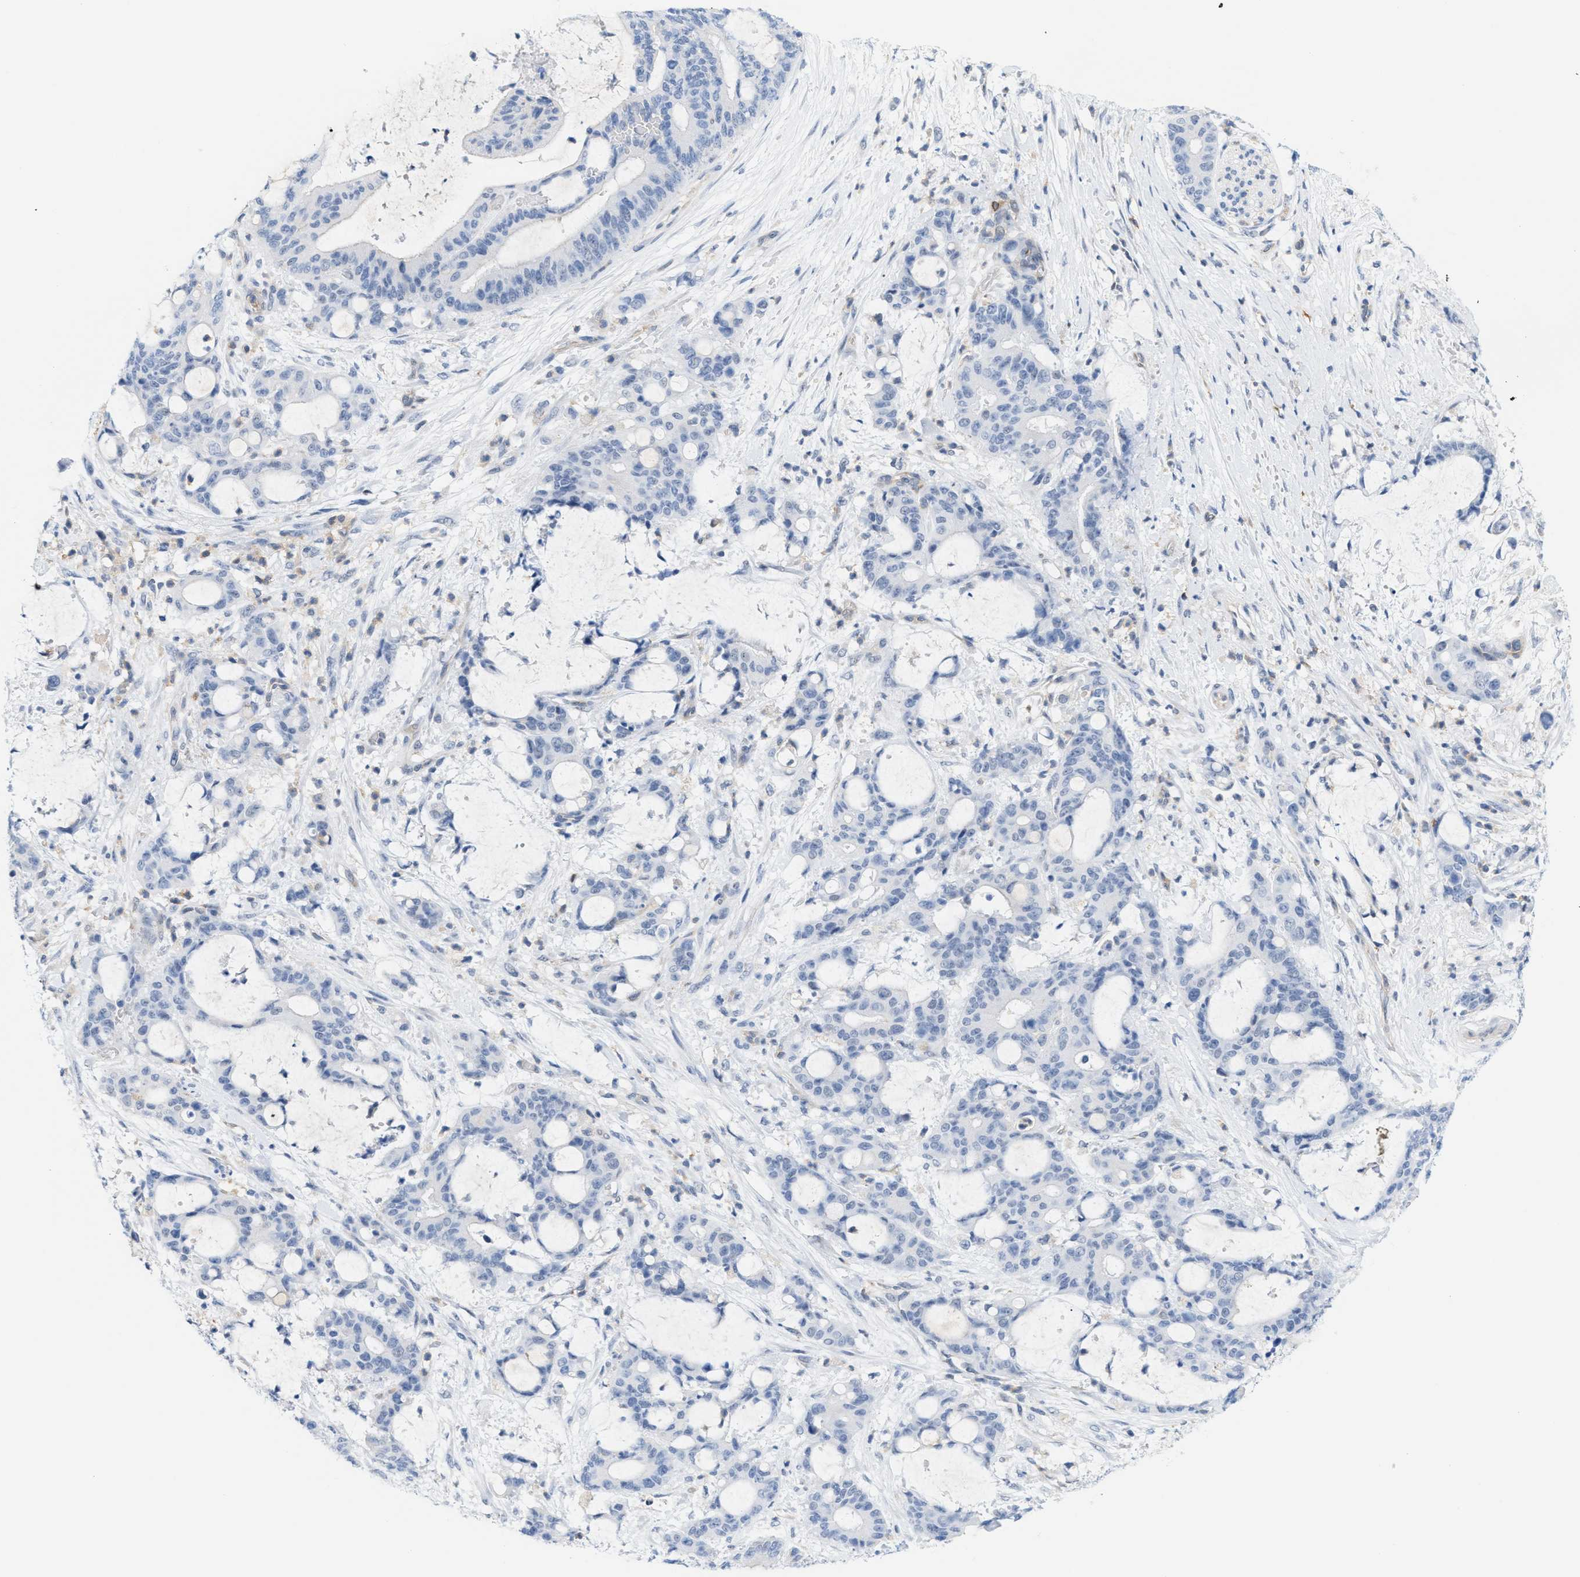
{"staining": {"intensity": "negative", "quantity": "none", "location": "none"}, "tissue": "liver cancer", "cell_type": "Tumor cells", "image_type": "cancer", "snomed": [{"axis": "morphology", "description": "Normal tissue, NOS"}, {"axis": "morphology", "description": "Cholangiocarcinoma"}, {"axis": "topography", "description": "Liver"}, {"axis": "topography", "description": "Peripheral nerve tissue"}], "caption": "Tumor cells show no significant protein expression in cholangiocarcinoma (liver).", "gene": "IL16", "patient": {"sex": "female", "age": 73}}